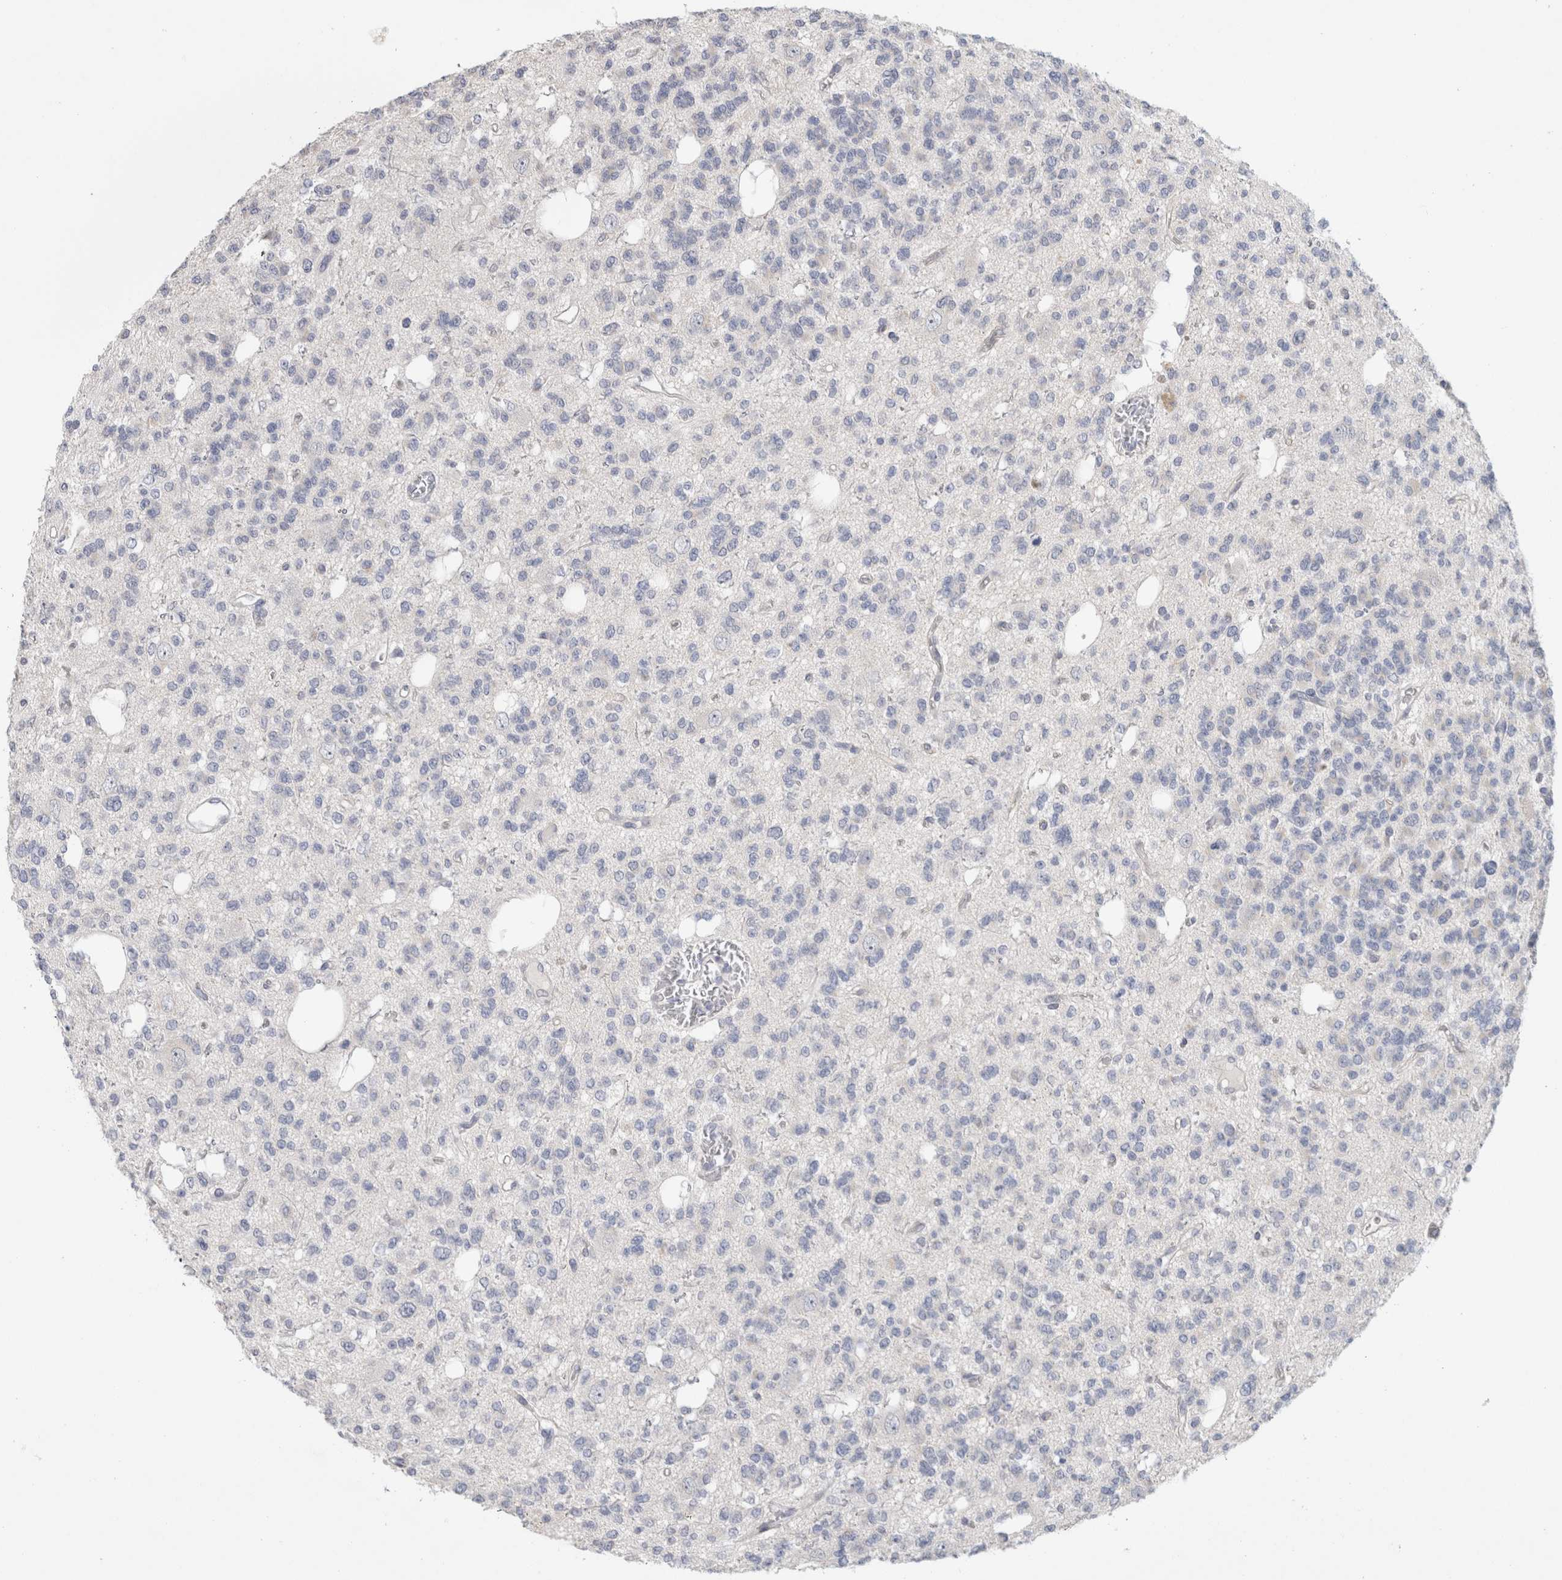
{"staining": {"intensity": "negative", "quantity": "none", "location": "none"}, "tissue": "glioma", "cell_type": "Tumor cells", "image_type": "cancer", "snomed": [{"axis": "morphology", "description": "Glioma, malignant, Low grade"}, {"axis": "topography", "description": "Brain"}], "caption": "Immunohistochemistry photomicrograph of neoplastic tissue: malignant glioma (low-grade) stained with DAB shows no significant protein staining in tumor cells.", "gene": "TONSL", "patient": {"sex": "male", "age": 38}}